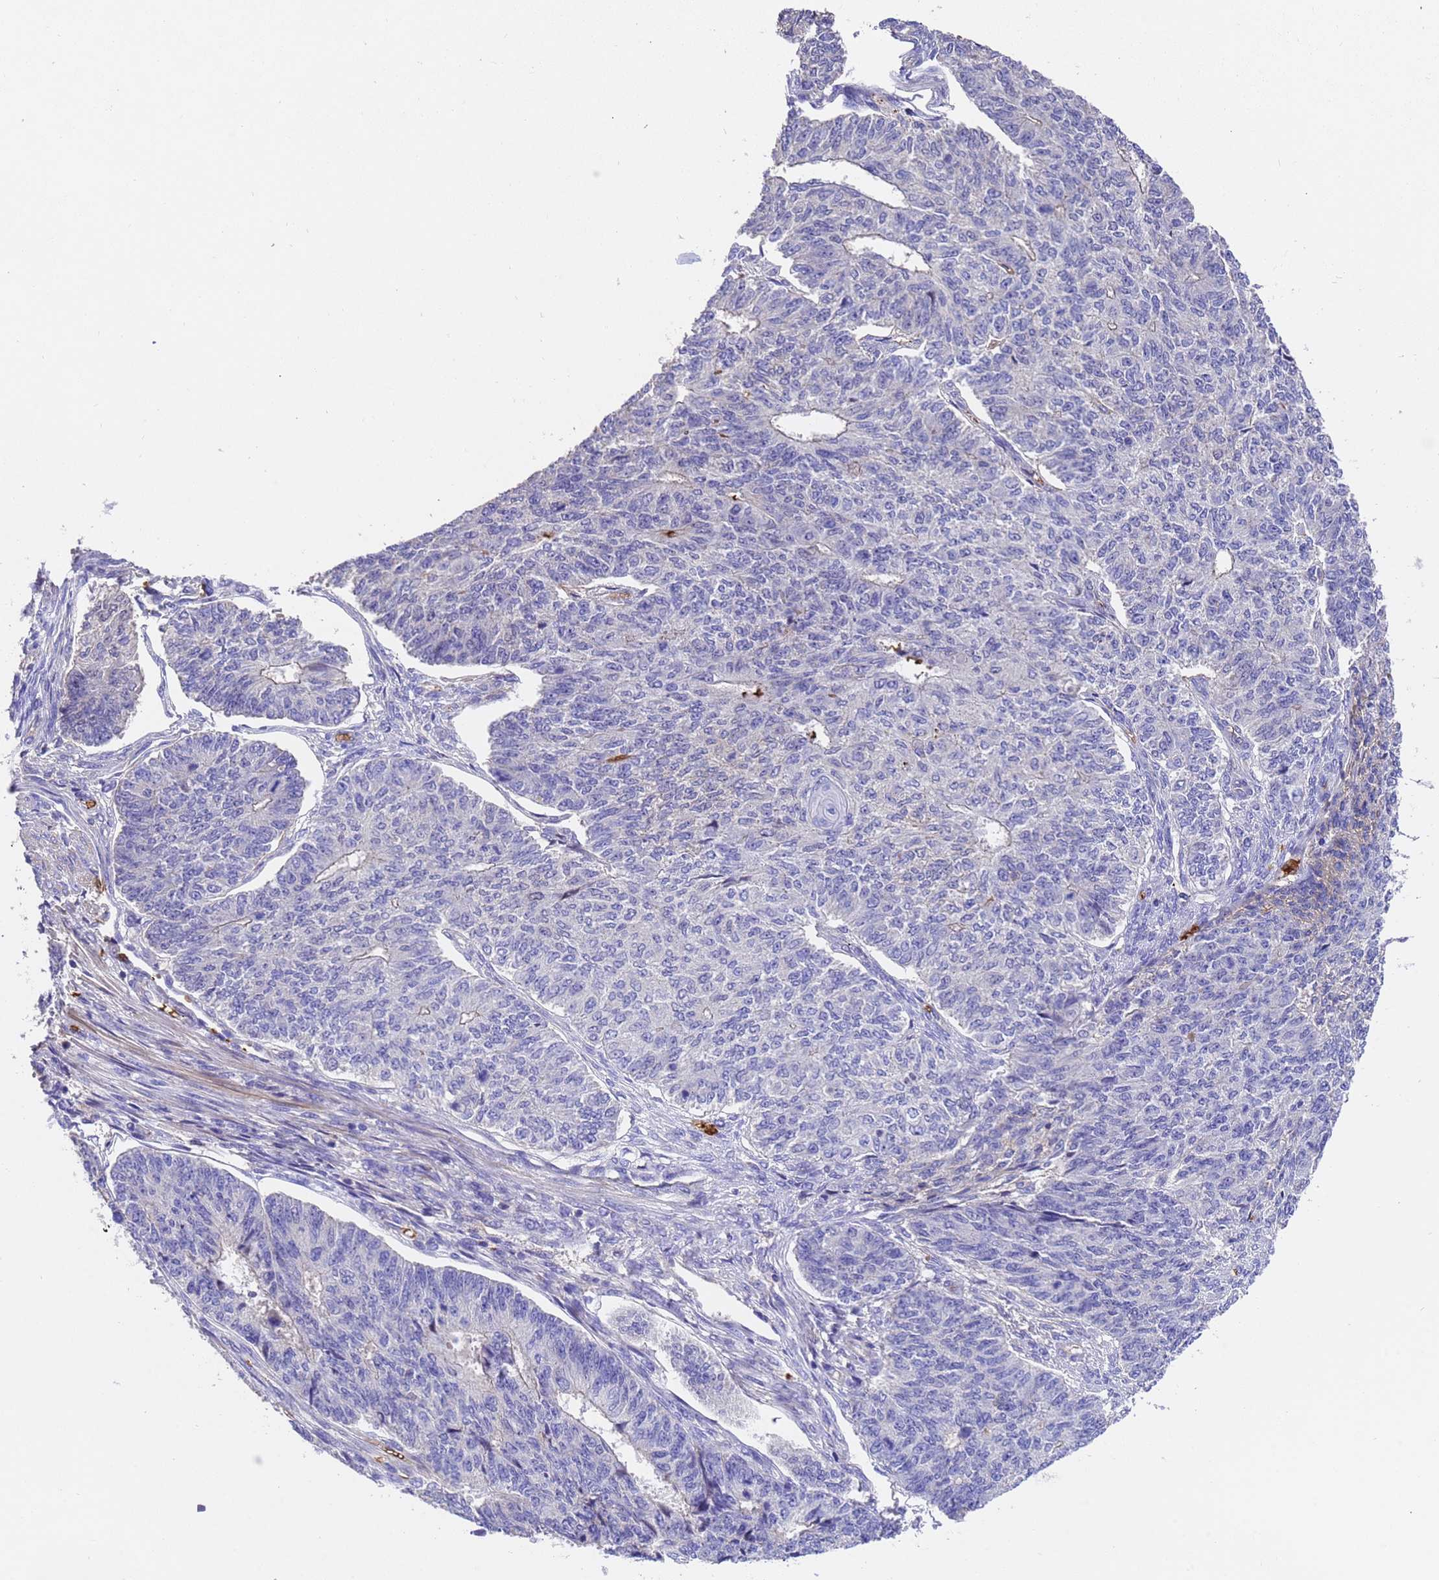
{"staining": {"intensity": "negative", "quantity": "none", "location": "none"}, "tissue": "endometrial cancer", "cell_type": "Tumor cells", "image_type": "cancer", "snomed": [{"axis": "morphology", "description": "Adenocarcinoma, NOS"}, {"axis": "topography", "description": "Endometrium"}], "caption": "Immunohistochemistry of human adenocarcinoma (endometrial) exhibits no staining in tumor cells. (Brightfield microscopy of DAB immunohistochemistry at high magnification).", "gene": "ELP6", "patient": {"sex": "female", "age": 32}}